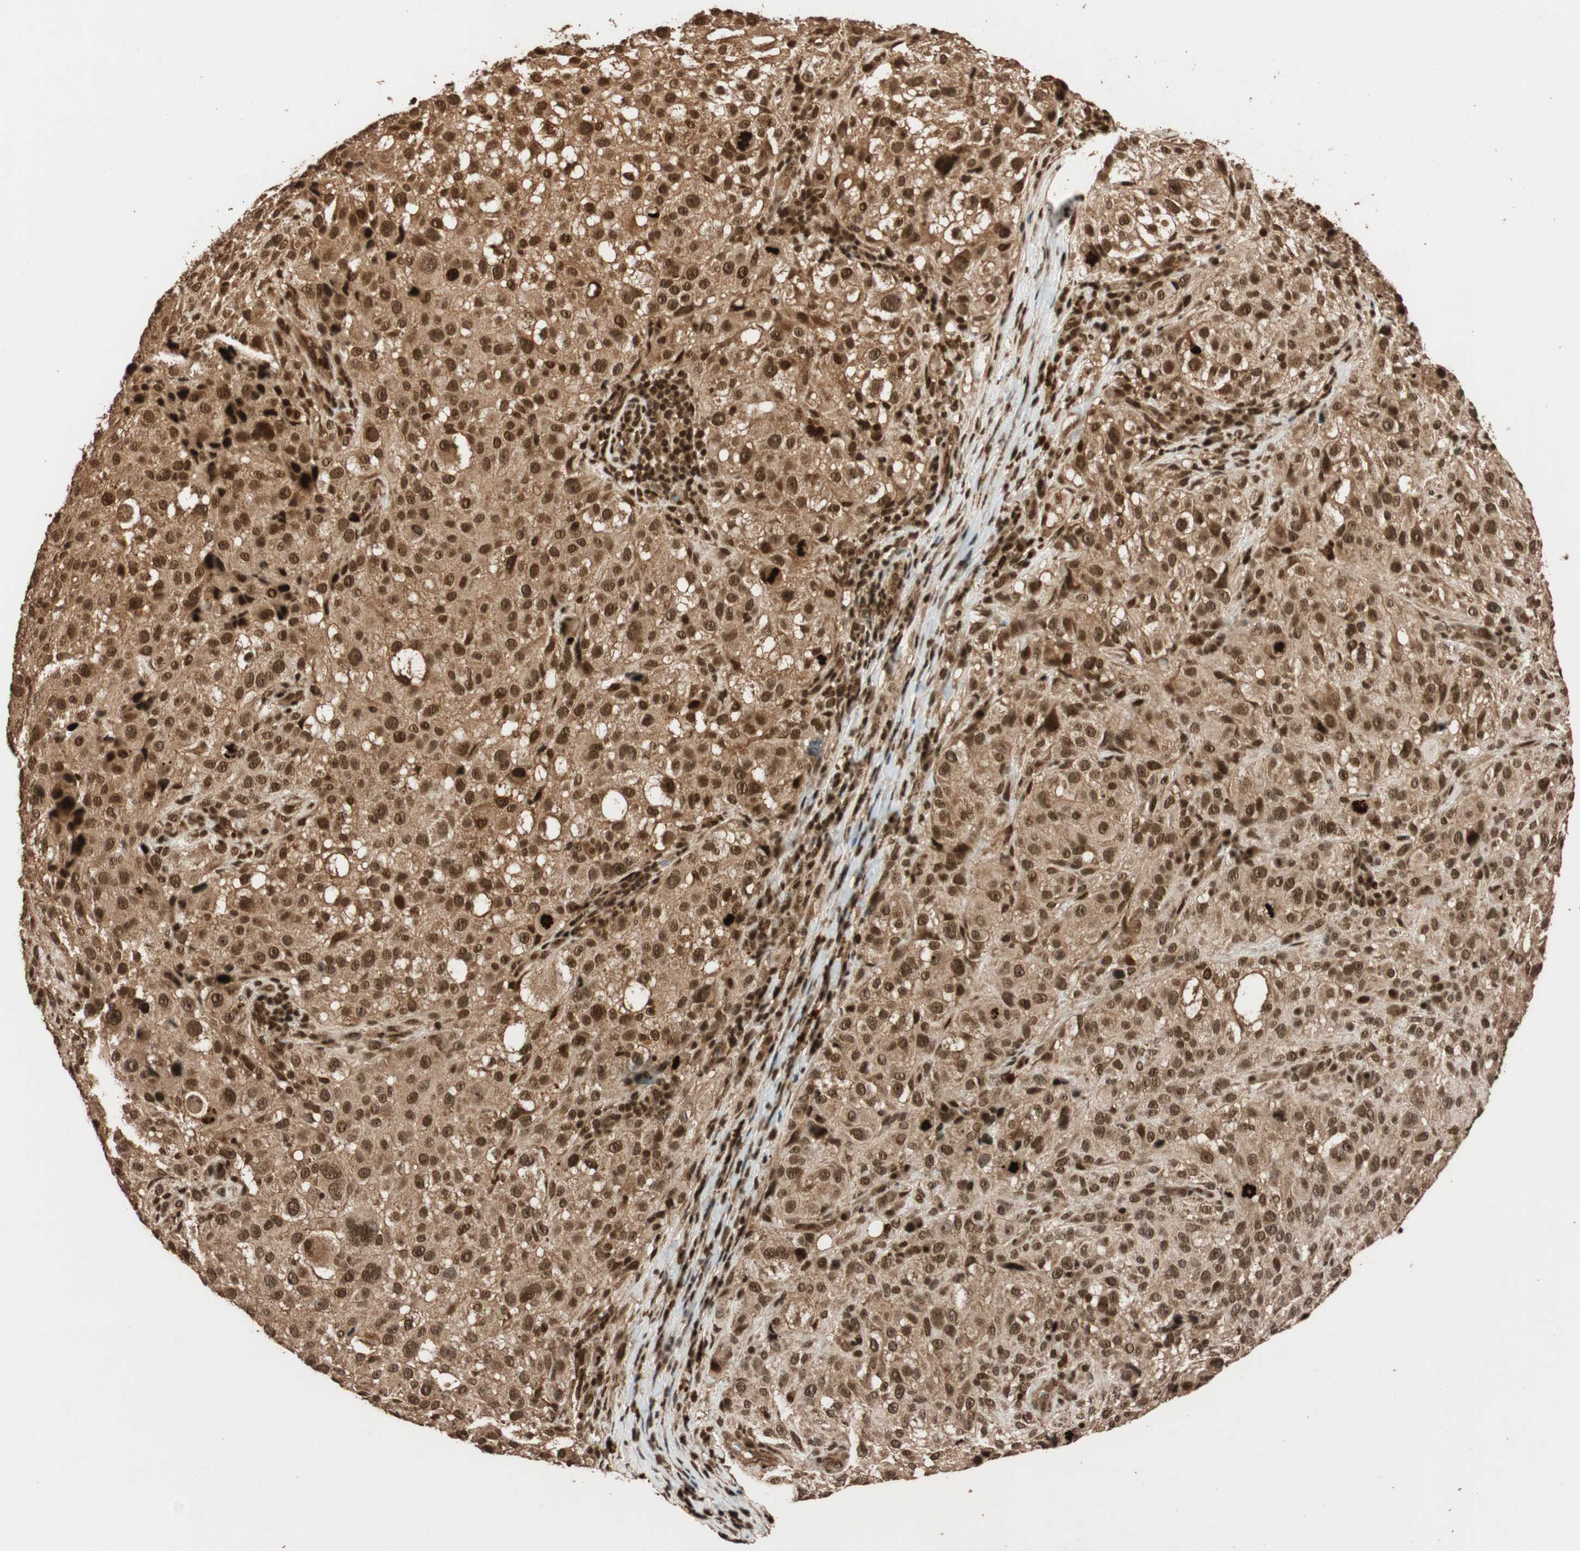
{"staining": {"intensity": "strong", "quantity": ">75%", "location": "cytoplasmic/membranous,nuclear"}, "tissue": "melanoma", "cell_type": "Tumor cells", "image_type": "cancer", "snomed": [{"axis": "morphology", "description": "Necrosis, NOS"}, {"axis": "morphology", "description": "Malignant melanoma, NOS"}, {"axis": "topography", "description": "Skin"}], "caption": "Immunohistochemical staining of human malignant melanoma shows high levels of strong cytoplasmic/membranous and nuclear expression in approximately >75% of tumor cells. (brown staining indicates protein expression, while blue staining denotes nuclei).", "gene": "ALKBH5", "patient": {"sex": "female", "age": 87}}